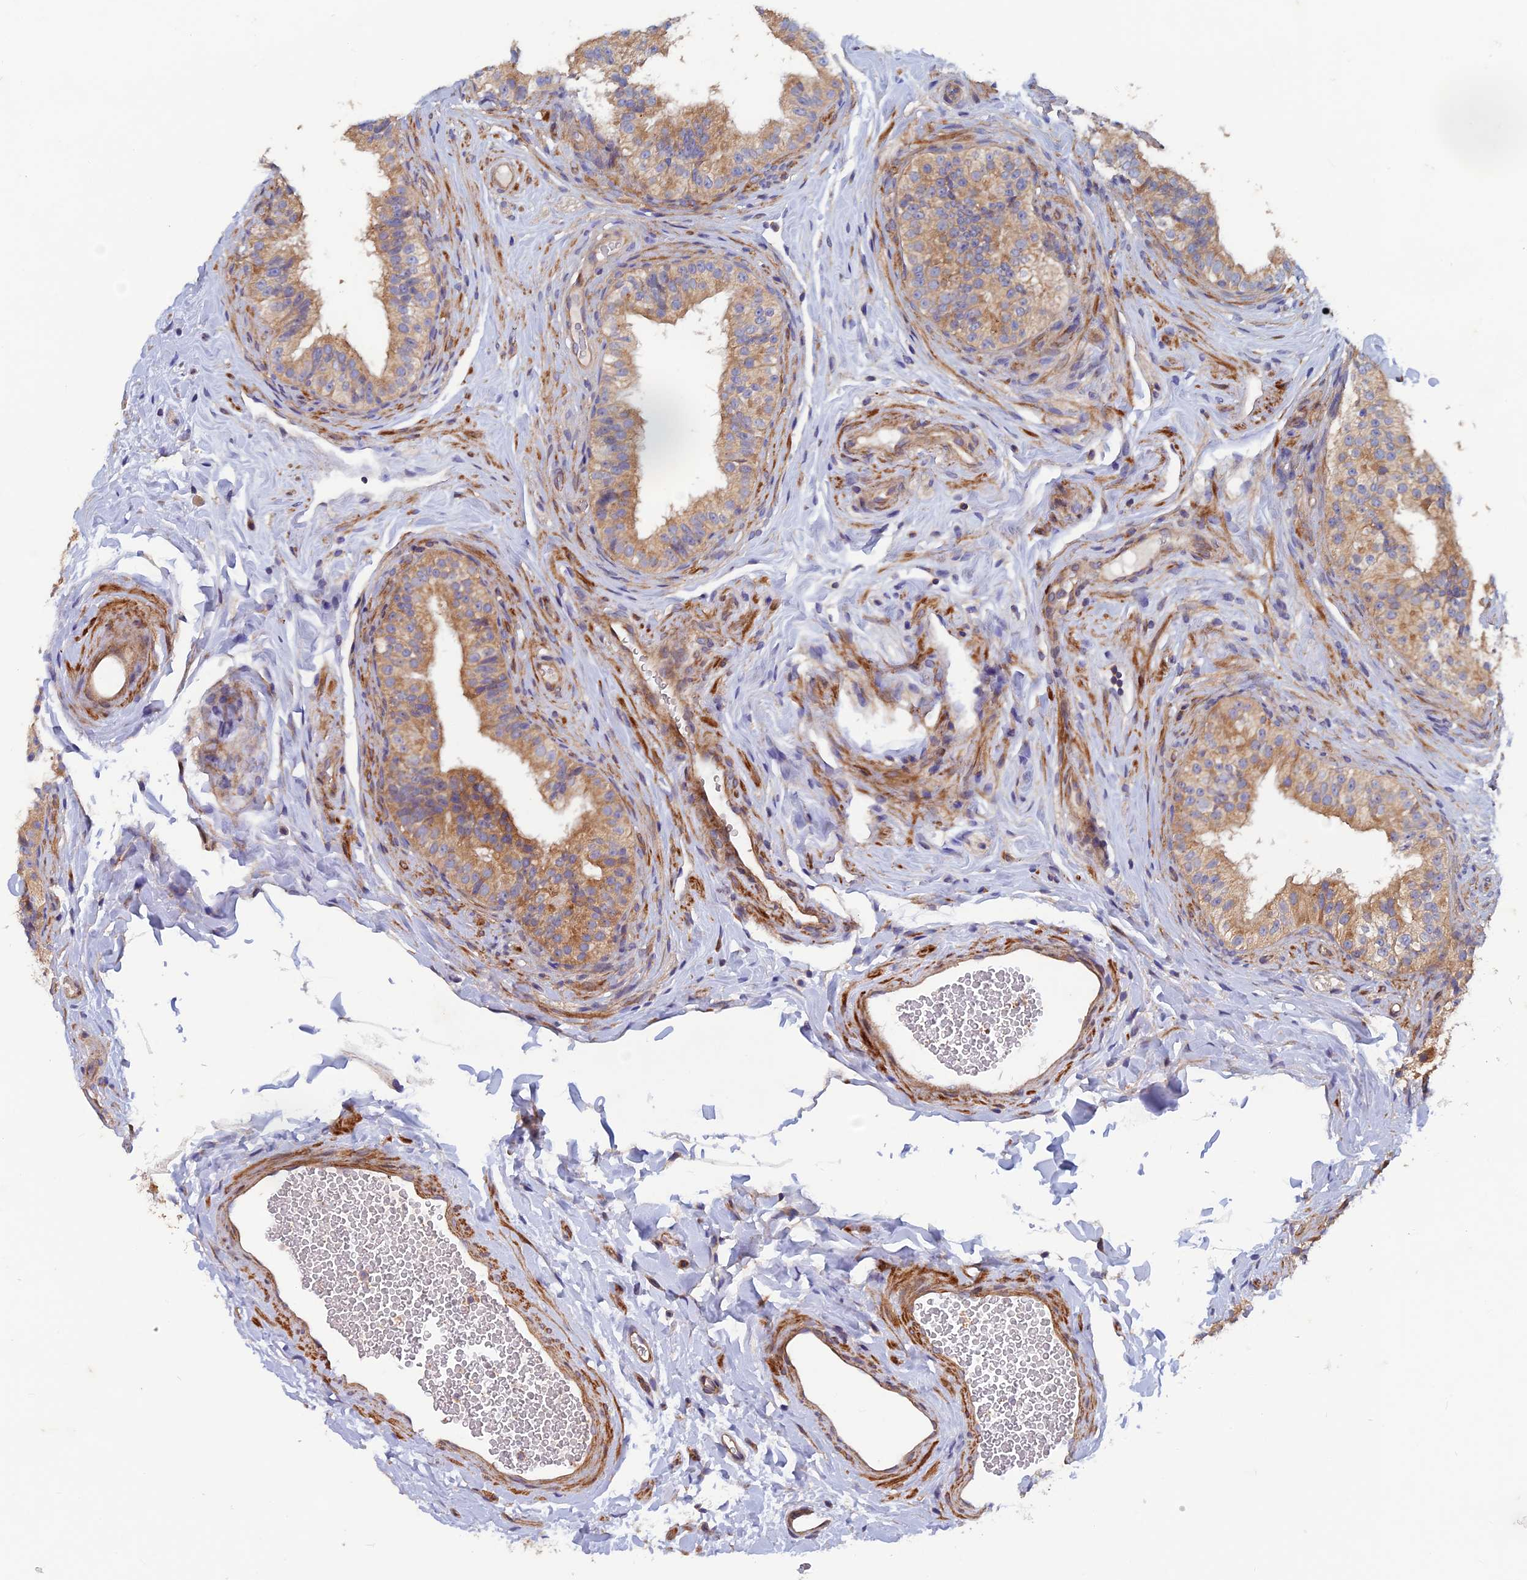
{"staining": {"intensity": "moderate", "quantity": "25%-75%", "location": "cytoplasmic/membranous"}, "tissue": "epididymis", "cell_type": "Glandular cells", "image_type": "normal", "snomed": [{"axis": "morphology", "description": "Normal tissue, NOS"}, {"axis": "topography", "description": "Epididymis"}], "caption": "Unremarkable epididymis exhibits moderate cytoplasmic/membranous expression in about 25%-75% of glandular cells, visualized by immunohistochemistry. The protein of interest is stained brown, and the nuclei are stained in blue (DAB (3,3'-diaminobenzidine) IHC with brightfield microscopy, high magnification).", "gene": "NCAPG", "patient": {"sex": "male", "age": 49}}